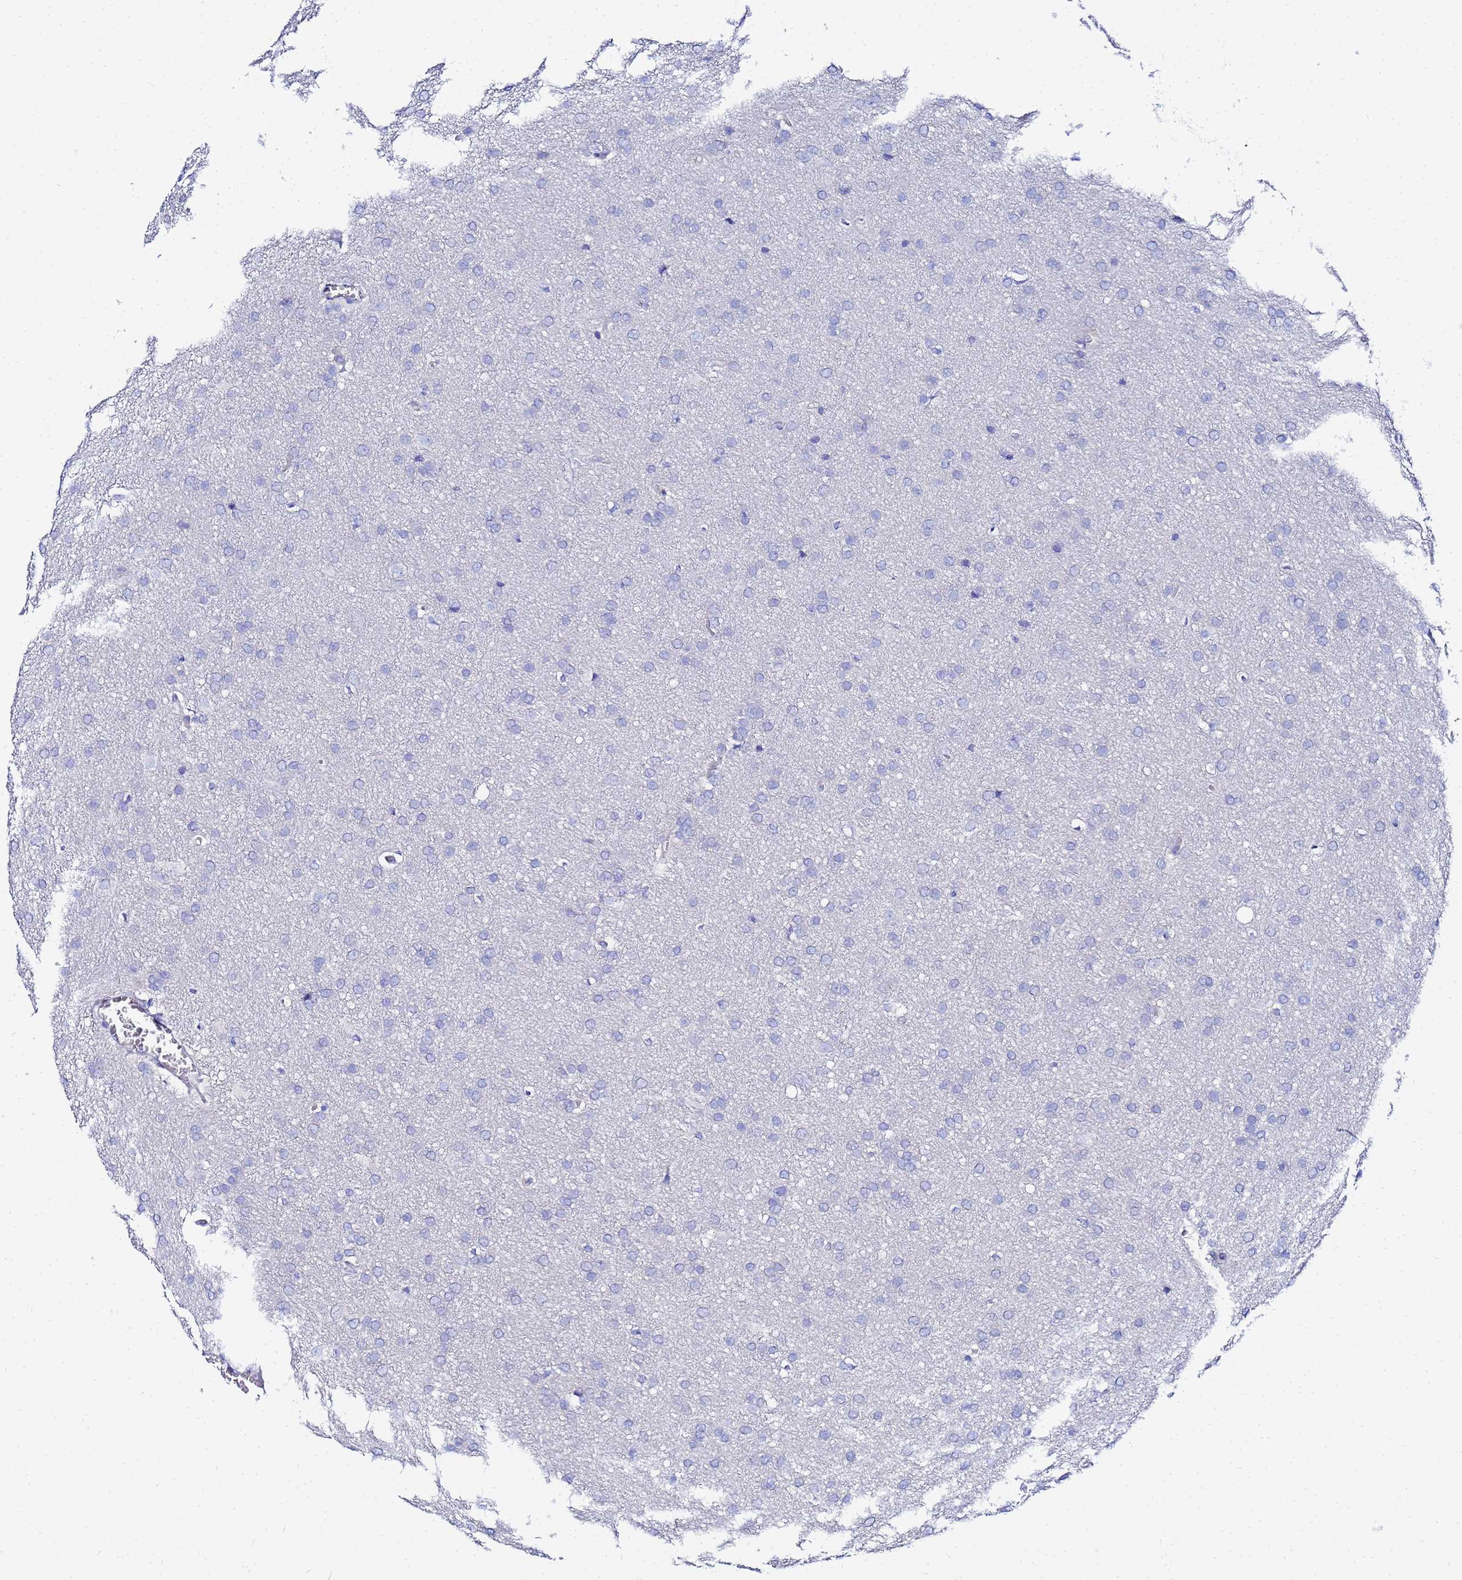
{"staining": {"intensity": "negative", "quantity": "none", "location": "none"}, "tissue": "glioma", "cell_type": "Tumor cells", "image_type": "cancer", "snomed": [{"axis": "morphology", "description": "Glioma, malignant, Low grade"}, {"axis": "topography", "description": "Brain"}], "caption": "A micrograph of human glioma is negative for staining in tumor cells.", "gene": "RAB39B", "patient": {"sex": "female", "age": 32}}